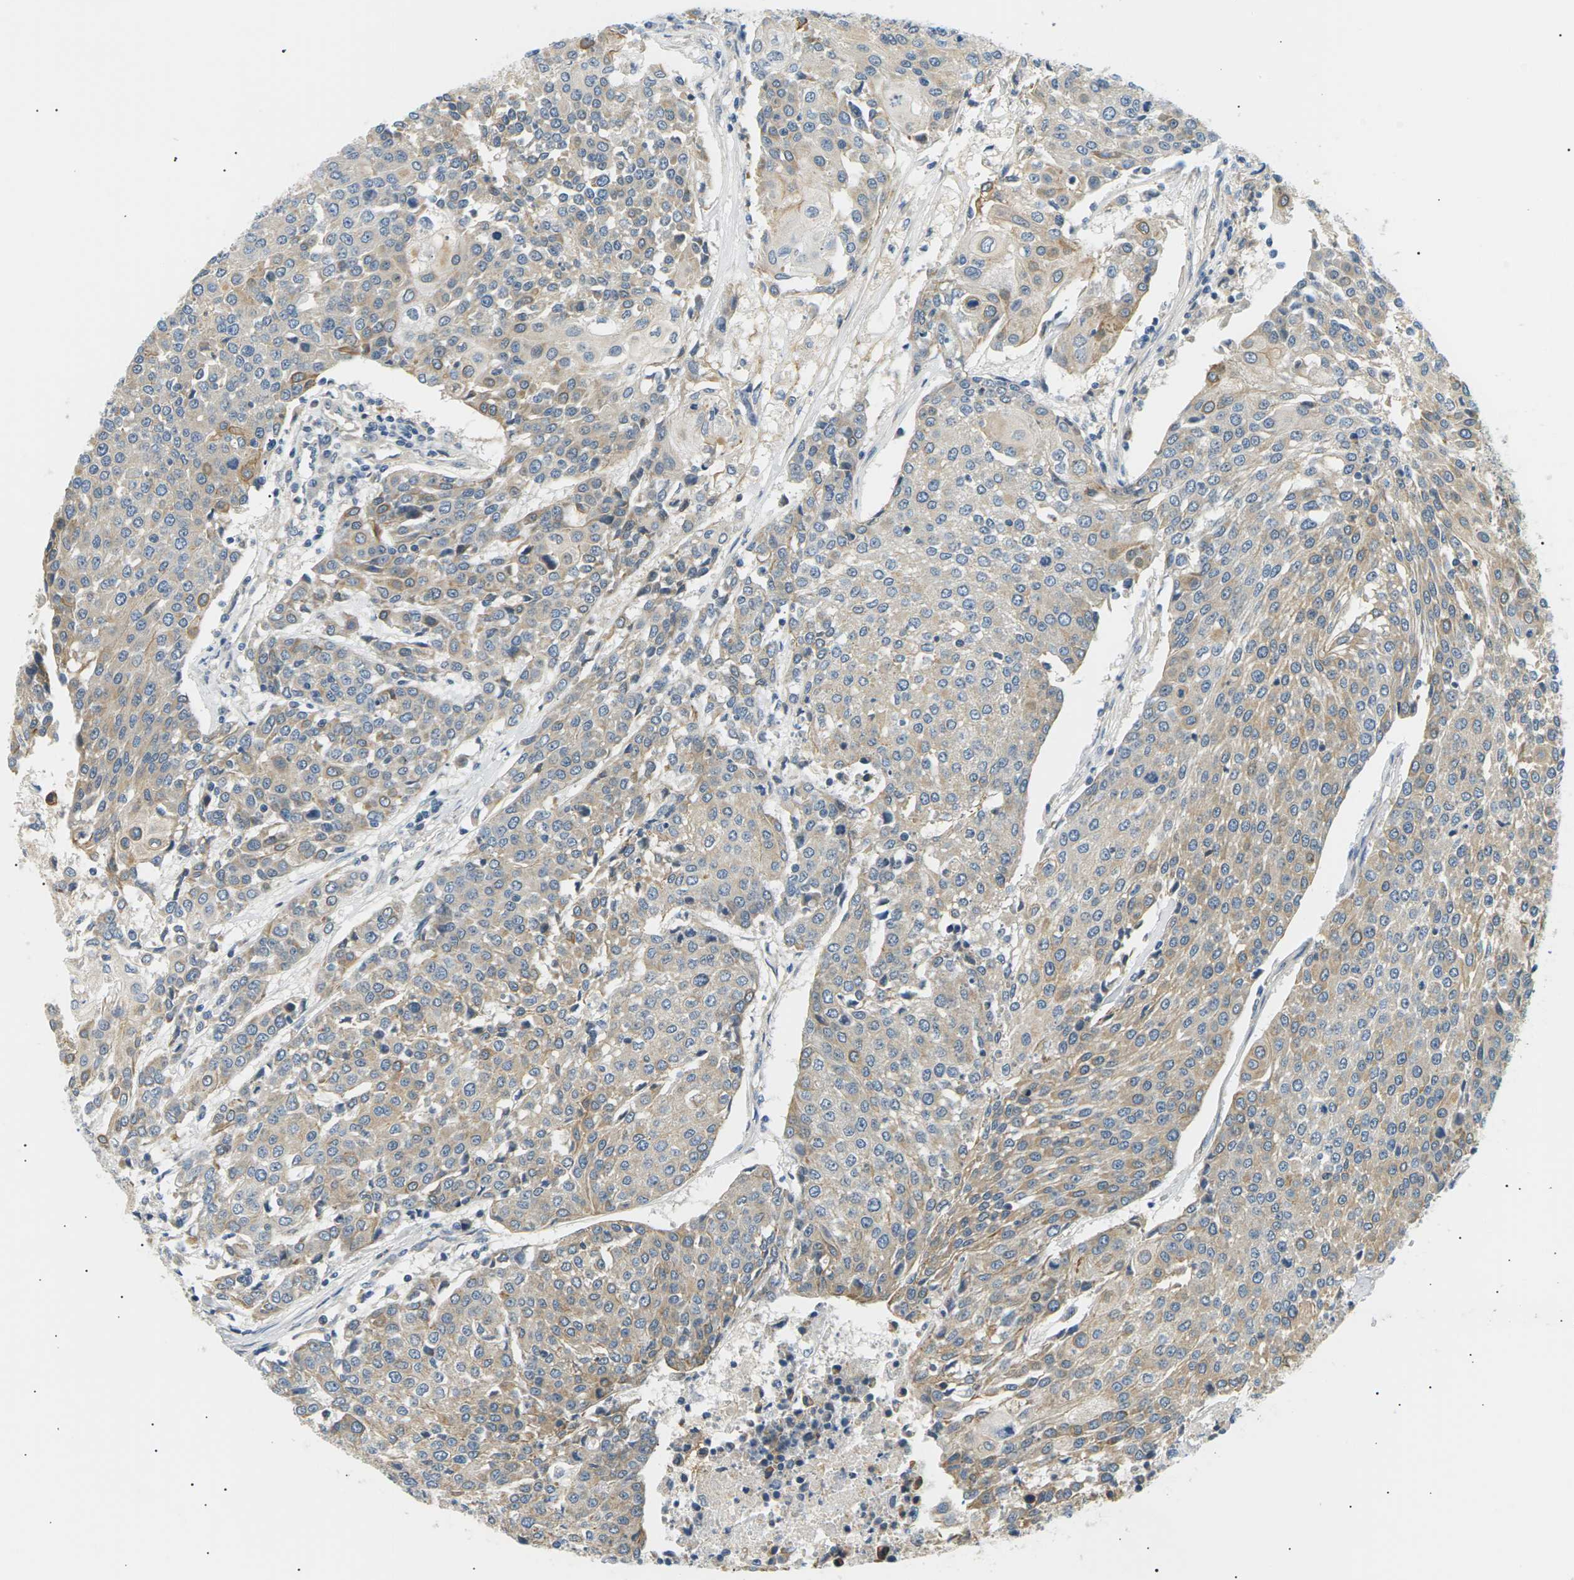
{"staining": {"intensity": "moderate", "quantity": "25%-75%", "location": "cytoplasmic/membranous"}, "tissue": "urothelial cancer", "cell_type": "Tumor cells", "image_type": "cancer", "snomed": [{"axis": "morphology", "description": "Urothelial carcinoma, High grade"}, {"axis": "topography", "description": "Urinary bladder"}], "caption": "Brown immunohistochemical staining in urothelial cancer reveals moderate cytoplasmic/membranous expression in about 25%-75% of tumor cells.", "gene": "TBC1D8", "patient": {"sex": "female", "age": 85}}